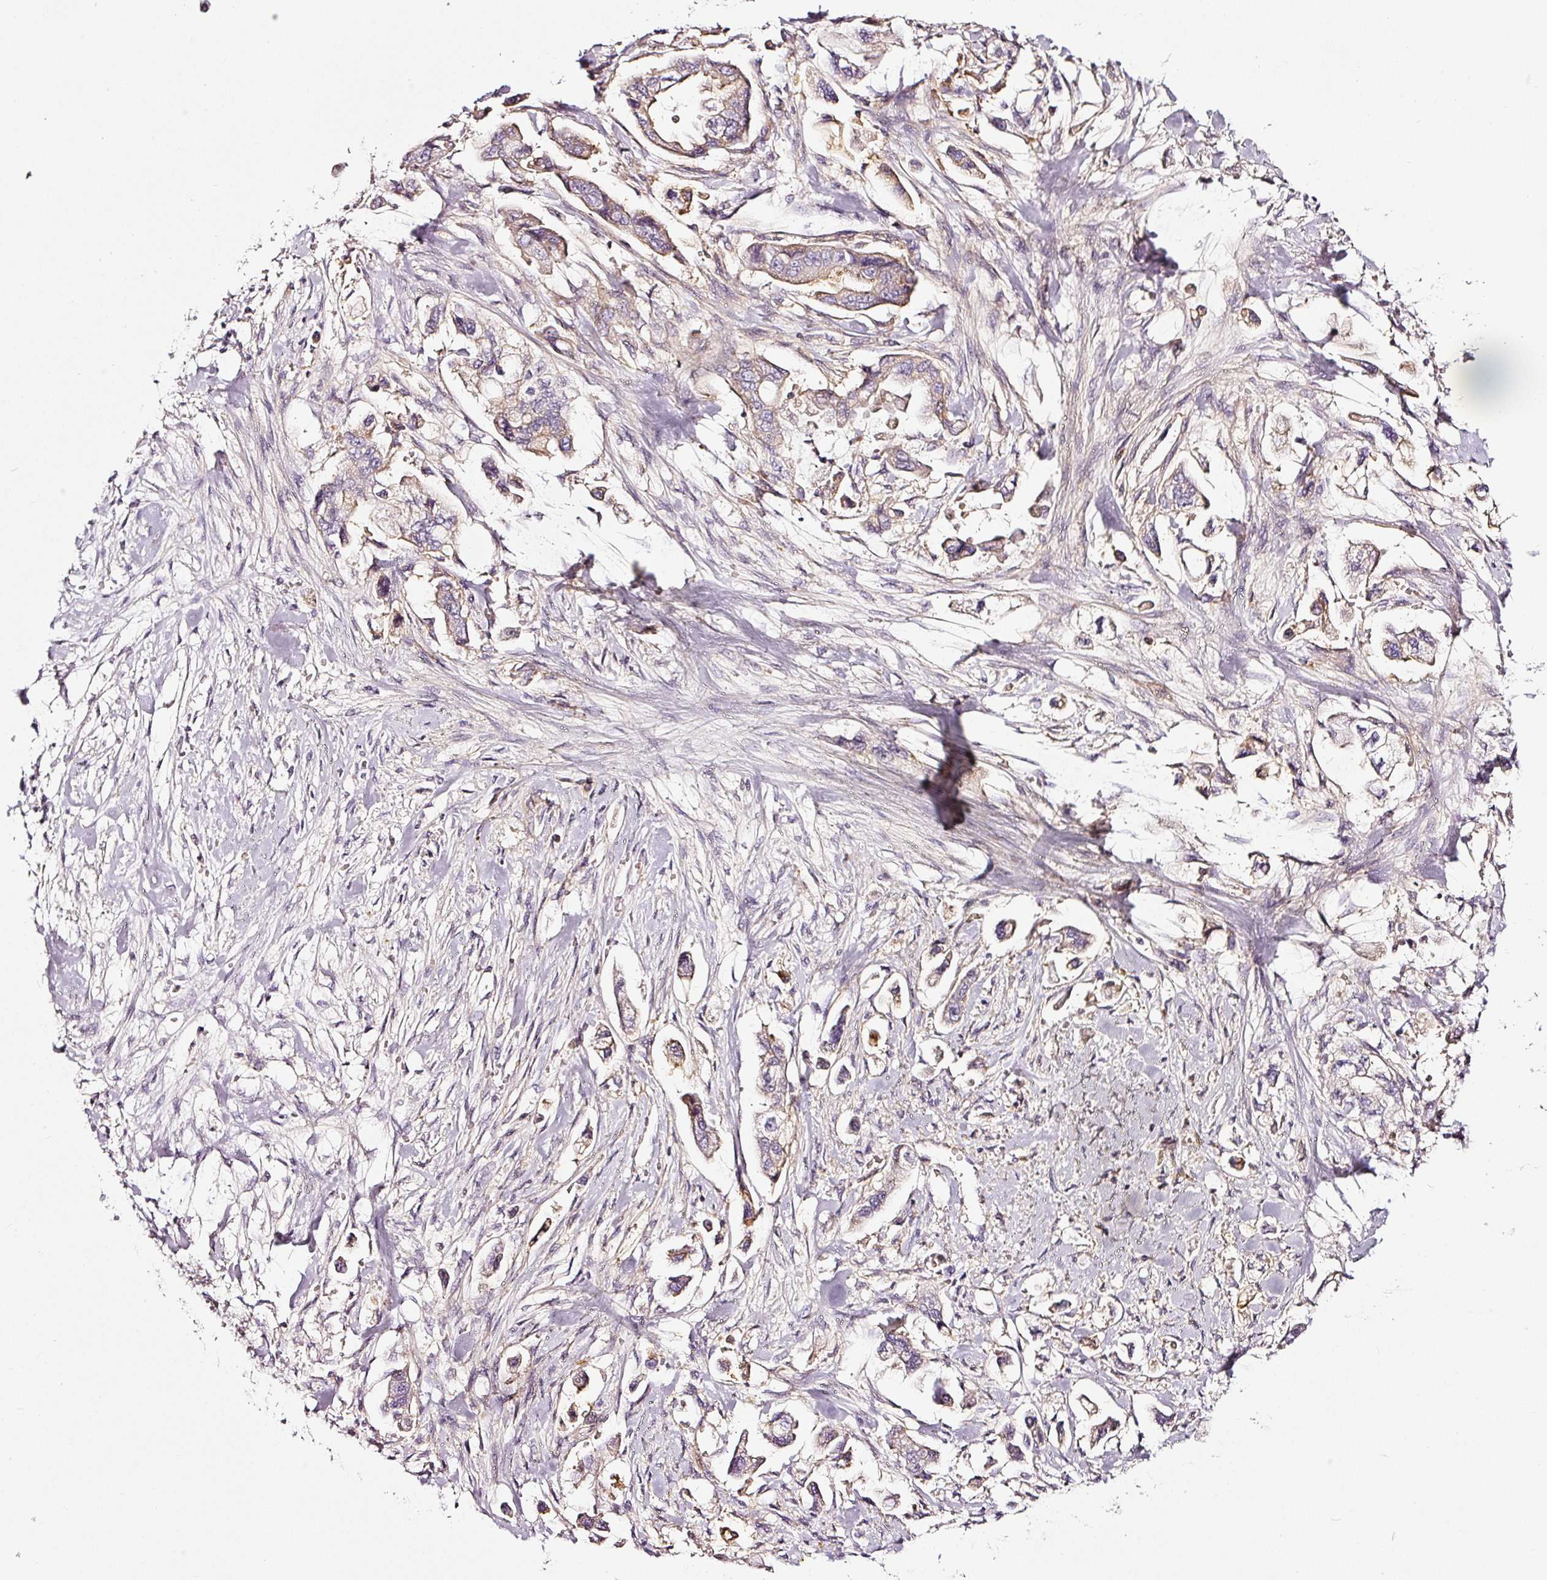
{"staining": {"intensity": "weak", "quantity": "<25%", "location": "cytoplasmic/membranous"}, "tissue": "stomach cancer", "cell_type": "Tumor cells", "image_type": "cancer", "snomed": [{"axis": "morphology", "description": "Adenocarcinoma, NOS"}, {"axis": "topography", "description": "Stomach"}], "caption": "A micrograph of human stomach adenocarcinoma is negative for staining in tumor cells. Nuclei are stained in blue.", "gene": "CD47", "patient": {"sex": "male", "age": 62}}